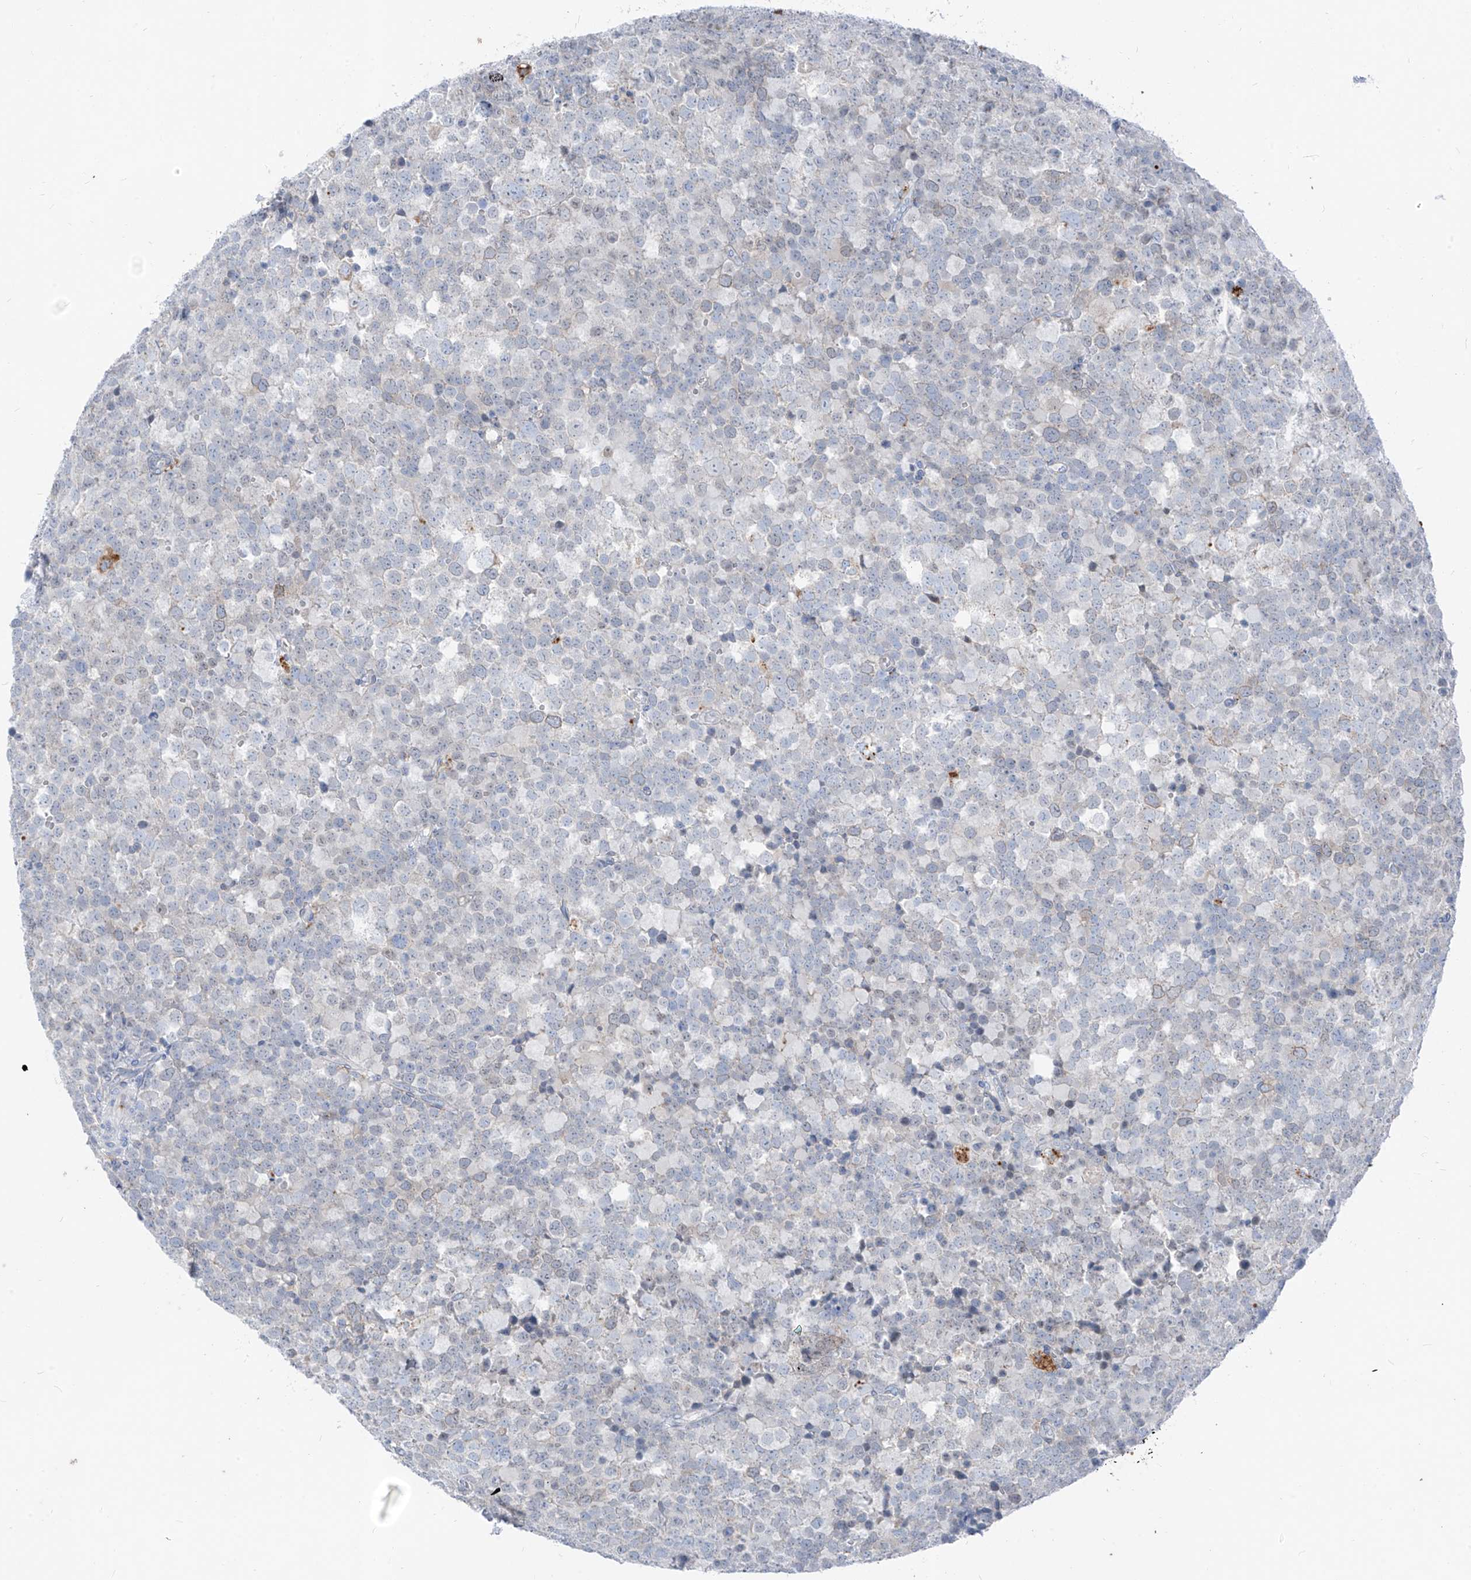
{"staining": {"intensity": "negative", "quantity": "none", "location": "none"}, "tissue": "testis cancer", "cell_type": "Tumor cells", "image_type": "cancer", "snomed": [{"axis": "morphology", "description": "Seminoma, NOS"}, {"axis": "topography", "description": "Testis"}], "caption": "IHC image of human testis cancer stained for a protein (brown), which demonstrates no positivity in tumor cells.", "gene": "GPR137C", "patient": {"sex": "male", "age": 71}}